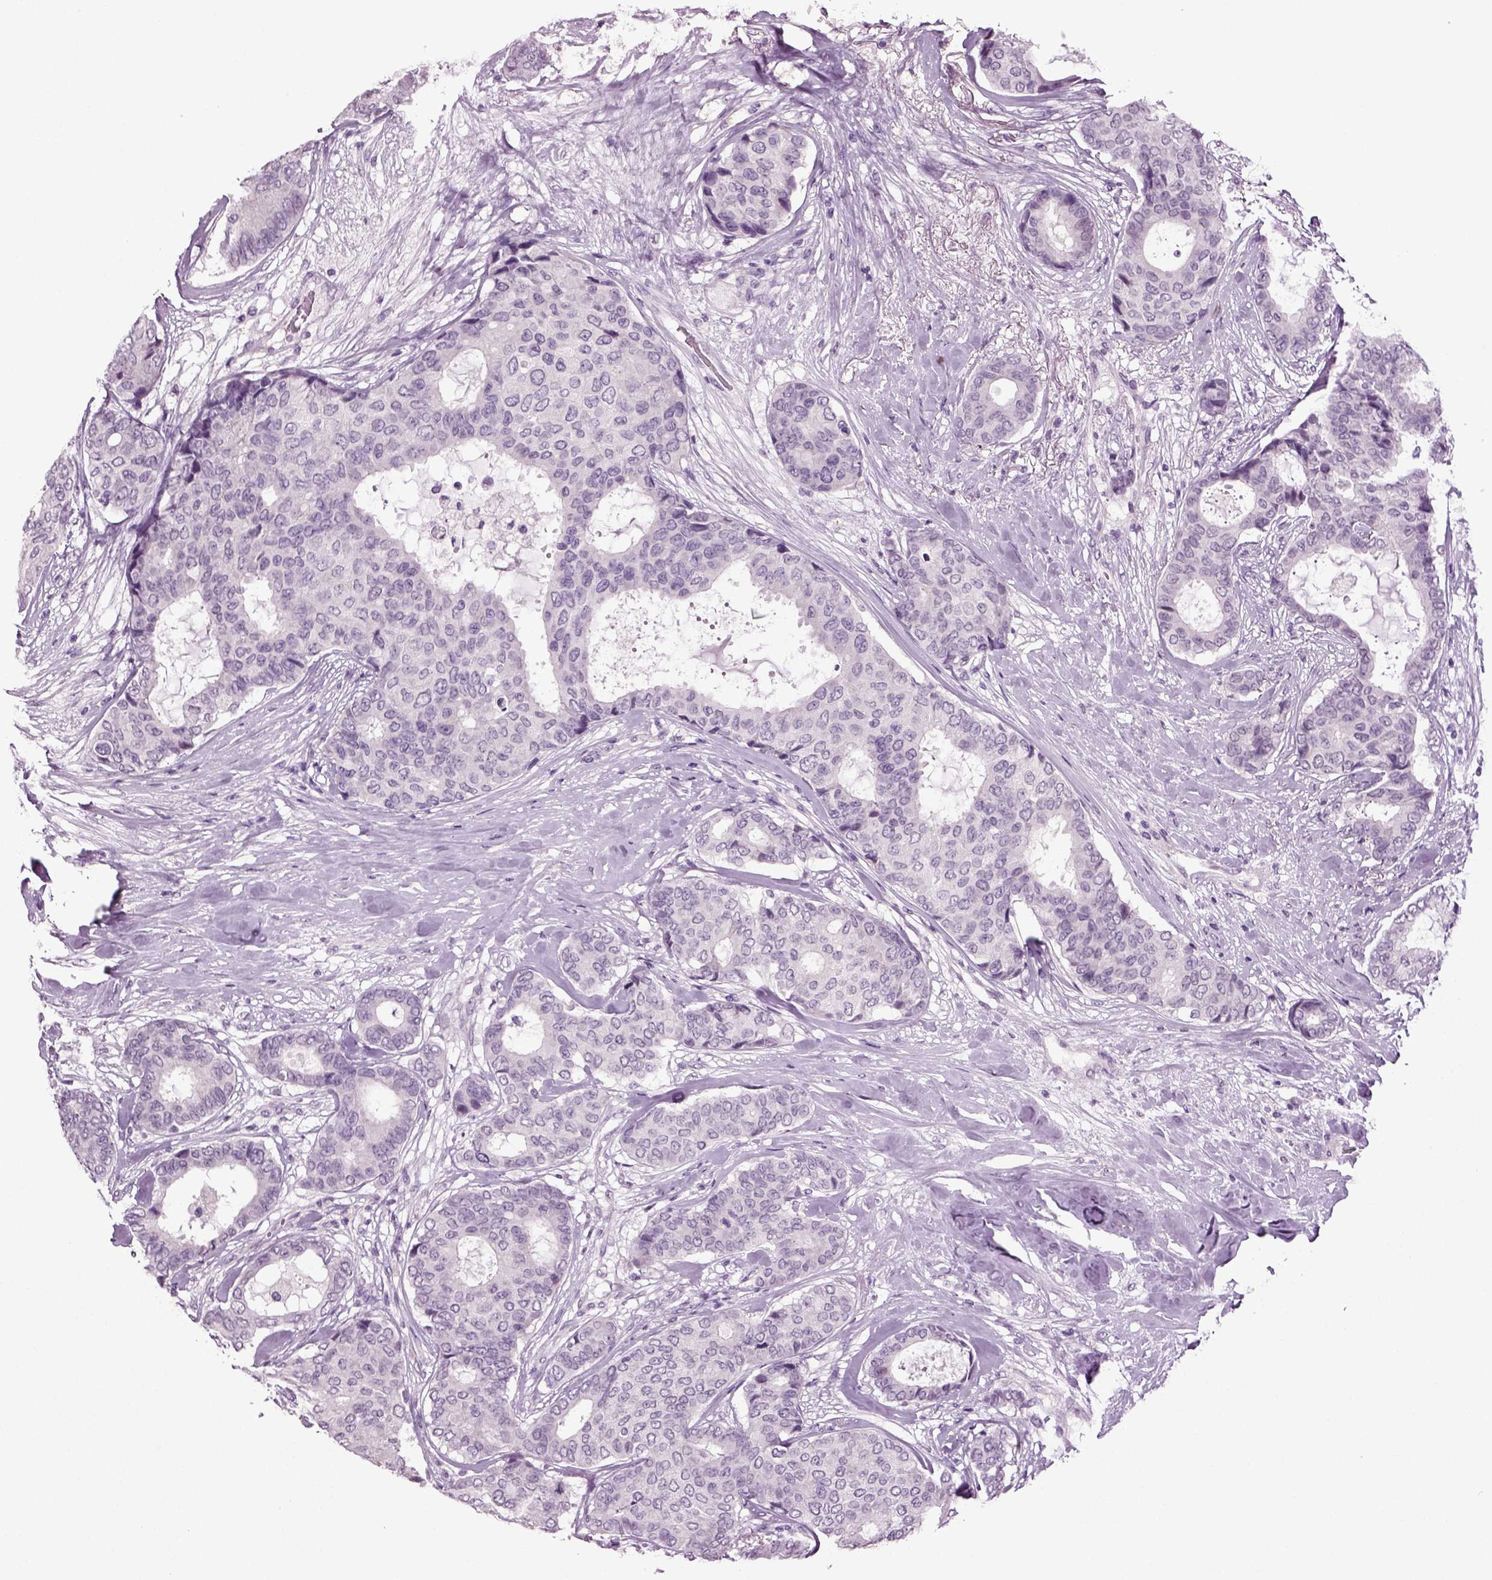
{"staining": {"intensity": "negative", "quantity": "none", "location": "none"}, "tissue": "breast cancer", "cell_type": "Tumor cells", "image_type": "cancer", "snomed": [{"axis": "morphology", "description": "Duct carcinoma"}, {"axis": "topography", "description": "Breast"}], "caption": "DAB (3,3'-diaminobenzidine) immunohistochemical staining of breast cancer (infiltrating ductal carcinoma) exhibits no significant staining in tumor cells.", "gene": "SLC17A6", "patient": {"sex": "female", "age": 75}}